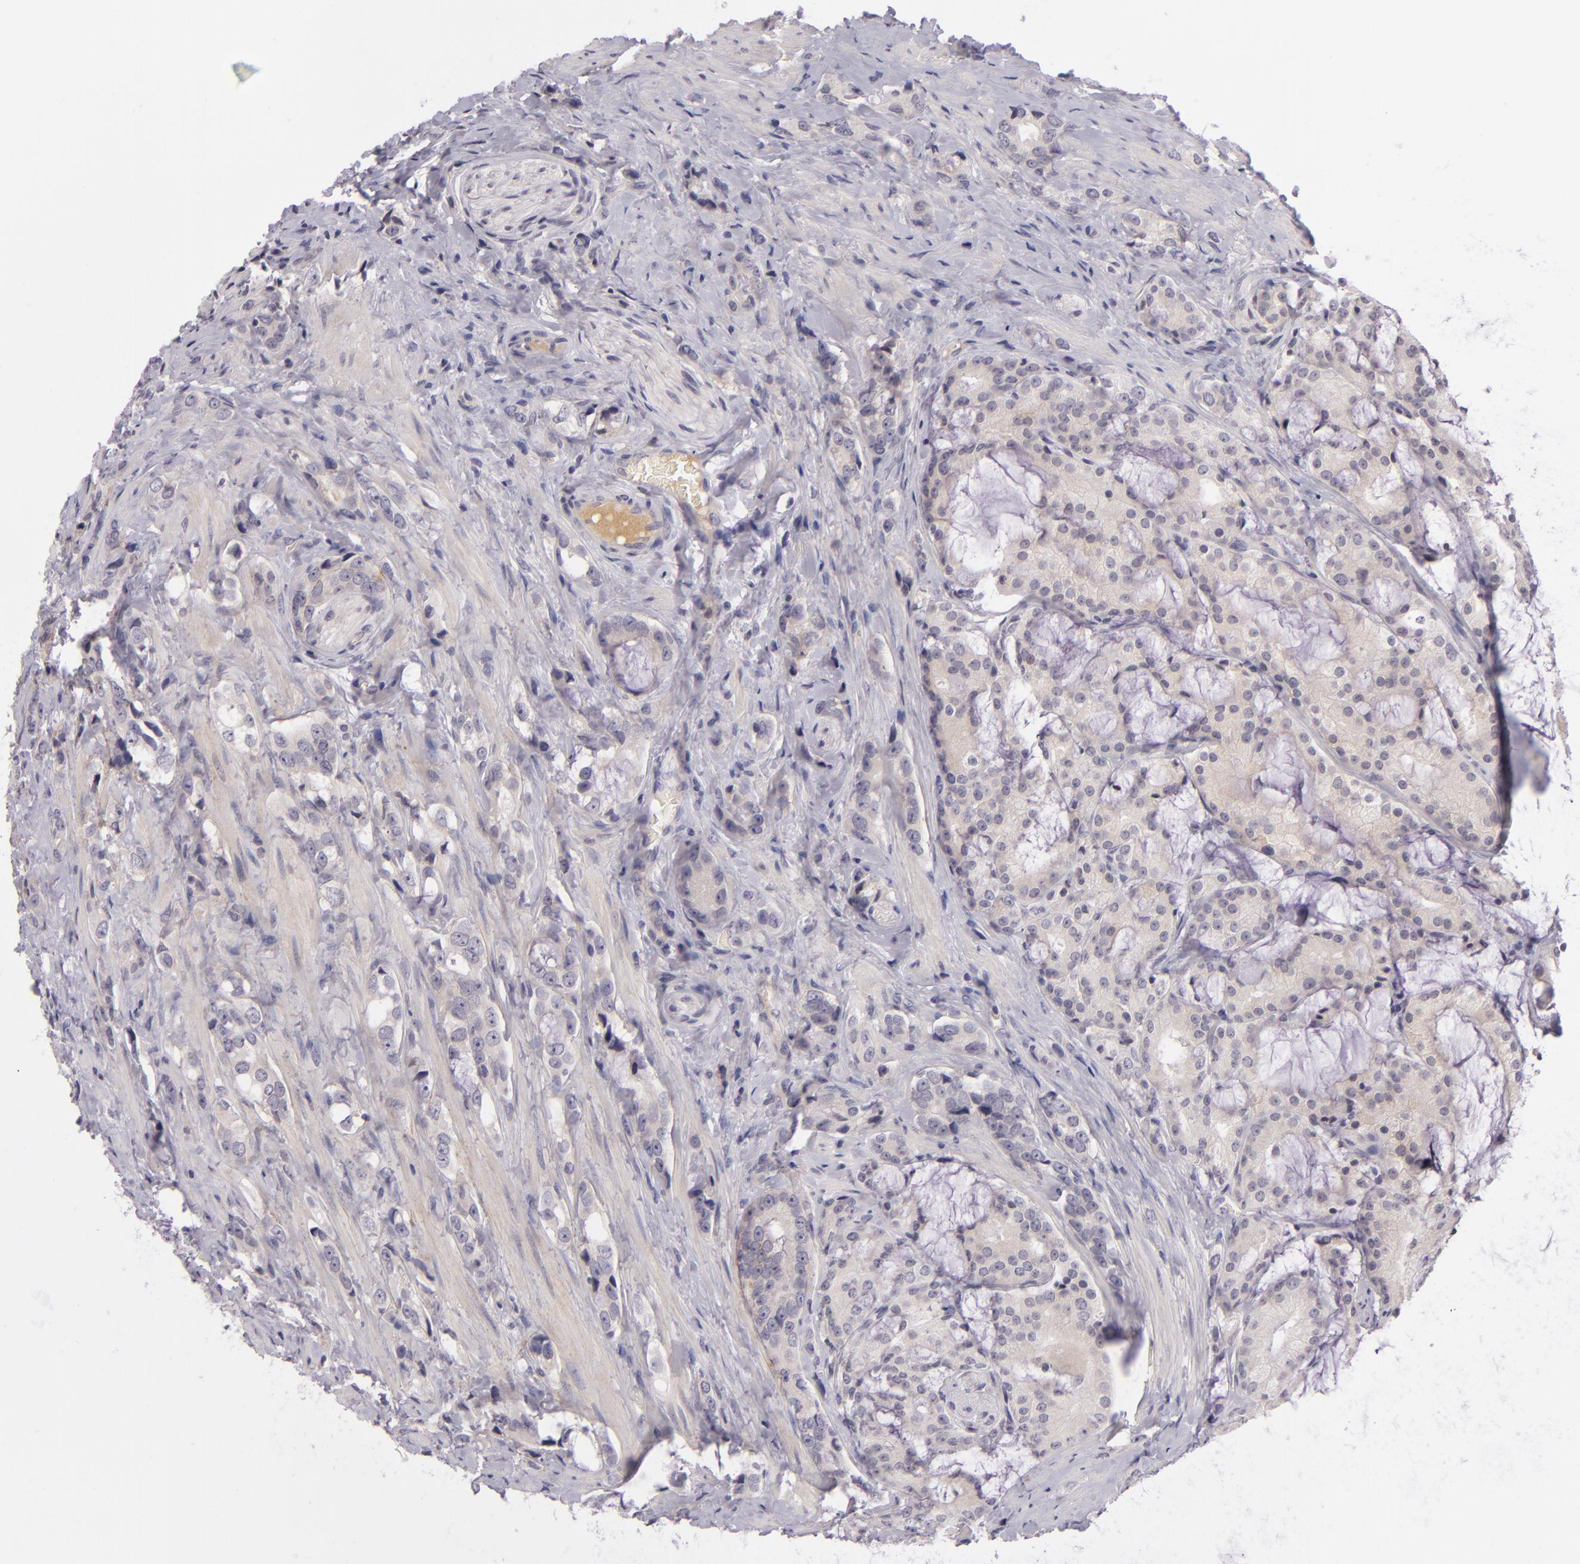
{"staining": {"intensity": "weak", "quantity": ">75%", "location": "cytoplasmic/membranous"}, "tissue": "prostate cancer", "cell_type": "Tumor cells", "image_type": "cancer", "snomed": [{"axis": "morphology", "description": "Adenocarcinoma, Medium grade"}, {"axis": "topography", "description": "Prostate"}], "caption": "A micrograph showing weak cytoplasmic/membranous expression in about >75% of tumor cells in prostate cancer, as visualized by brown immunohistochemical staining.", "gene": "DAG1", "patient": {"sex": "male", "age": 70}}